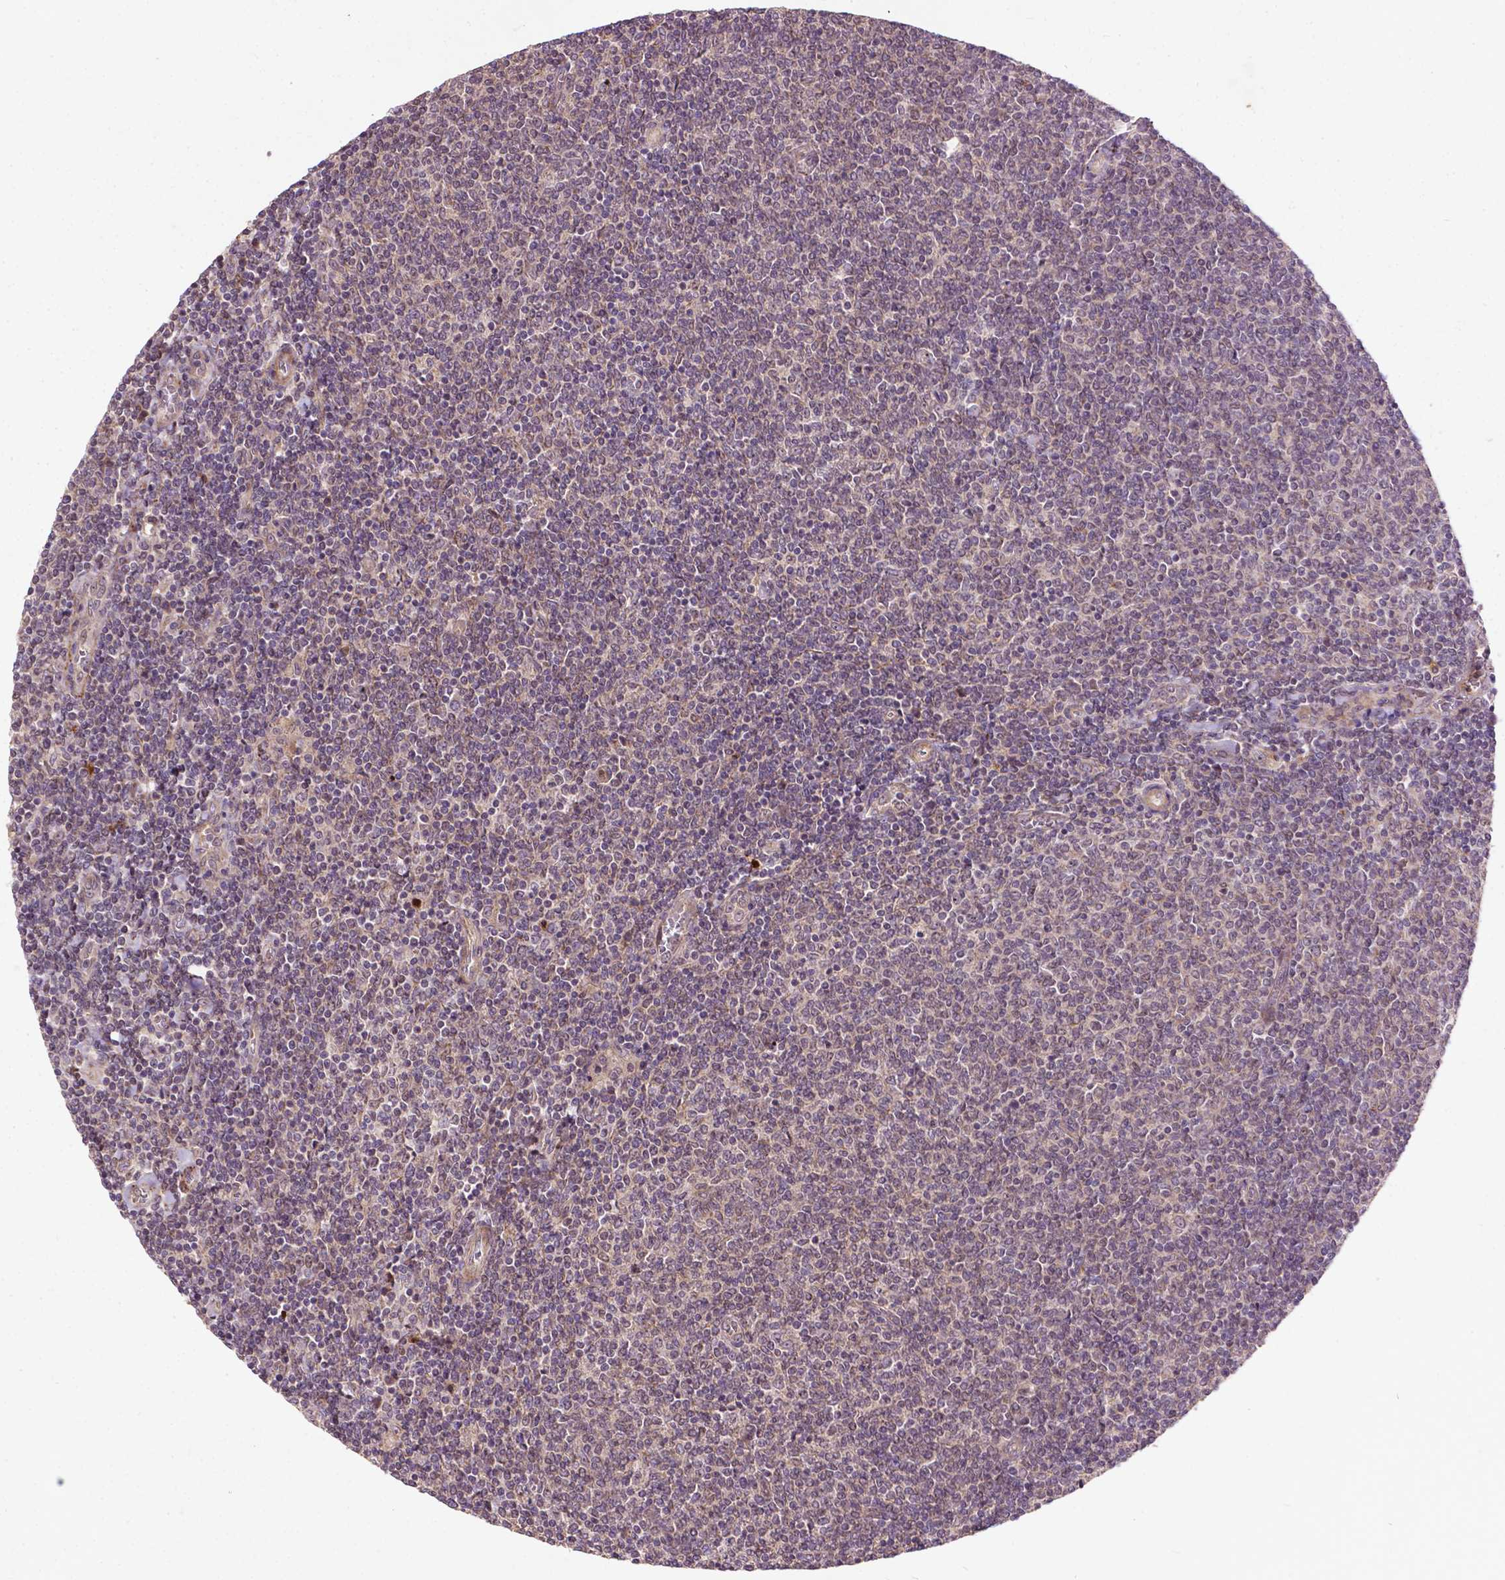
{"staining": {"intensity": "negative", "quantity": "none", "location": "none"}, "tissue": "lymphoma", "cell_type": "Tumor cells", "image_type": "cancer", "snomed": [{"axis": "morphology", "description": "Malignant lymphoma, non-Hodgkin's type, Low grade"}, {"axis": "topography", "description": "Lymph node"}], "caption": "Protein analysis of malignant lymphoma, non-Hodgkin's type (low-grade) demonstrates no significant expression in tumor cells.", "gene": "PARP3", "patient": {"sex": "male", "age": 52}}